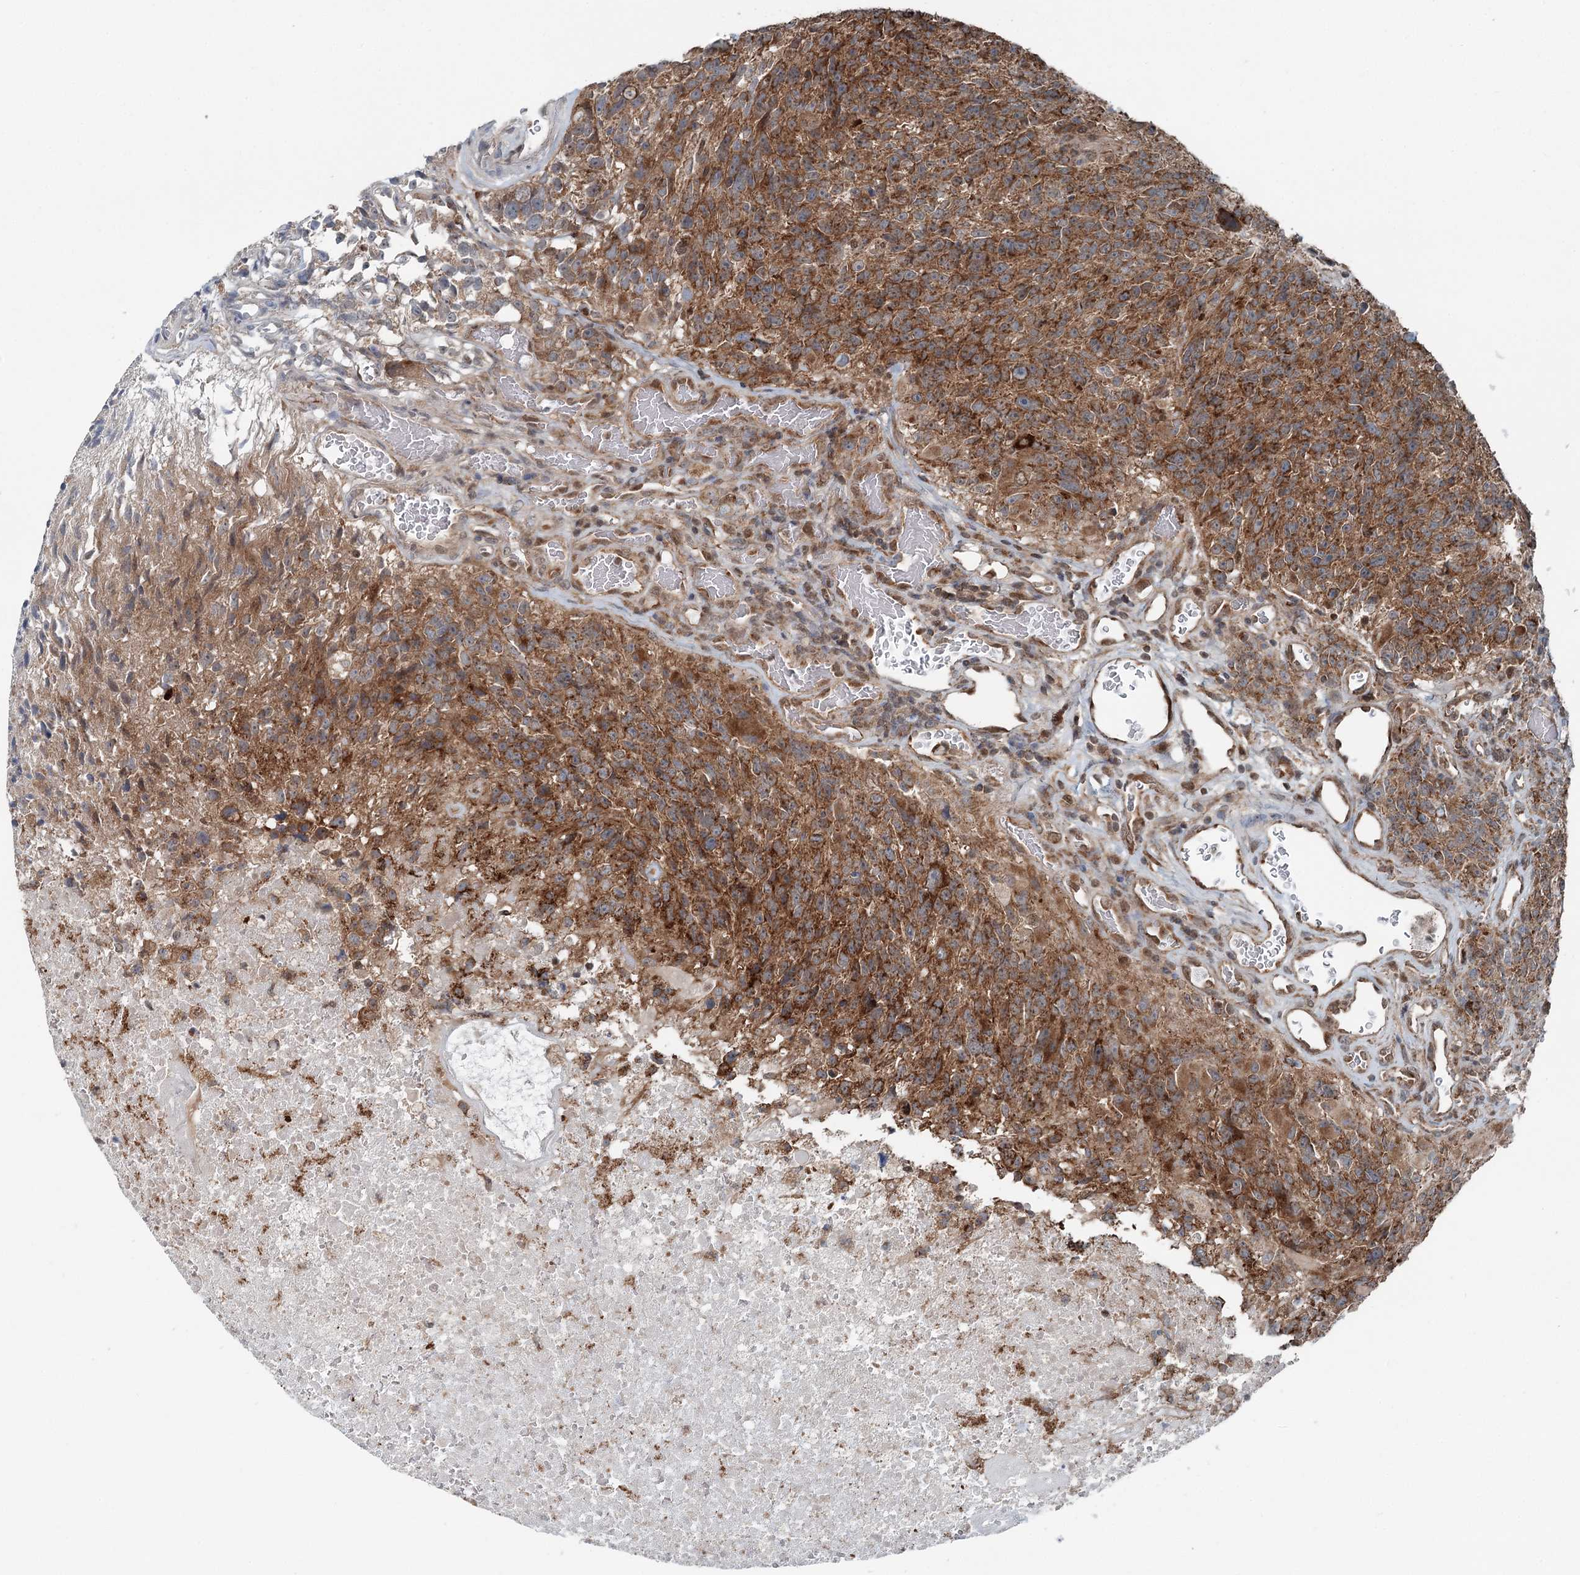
{"staining": {"intensity": "moderate", "quantity": ">75%", "location": "cytoplasmic/membranous"}, "tissue": "glioma", "cell_type": "Tumor cells", "image_type": "cancer", "snomed": [{"axis": "morphology", "description": "Glioma, malignant, High grade"}, {"axis": "topography", "description": "Brain"}], "caption": "Tumor cells display medium levels of moderate cytoplasmic/membranous staining in about >75% of cells in glioma. (DAB (3,3'-diaminobenzidine) = brown stain, brightfield microscopy at high magnification).", "gene": "WAPL", "patient": {"sex": "male", "age": 76}}